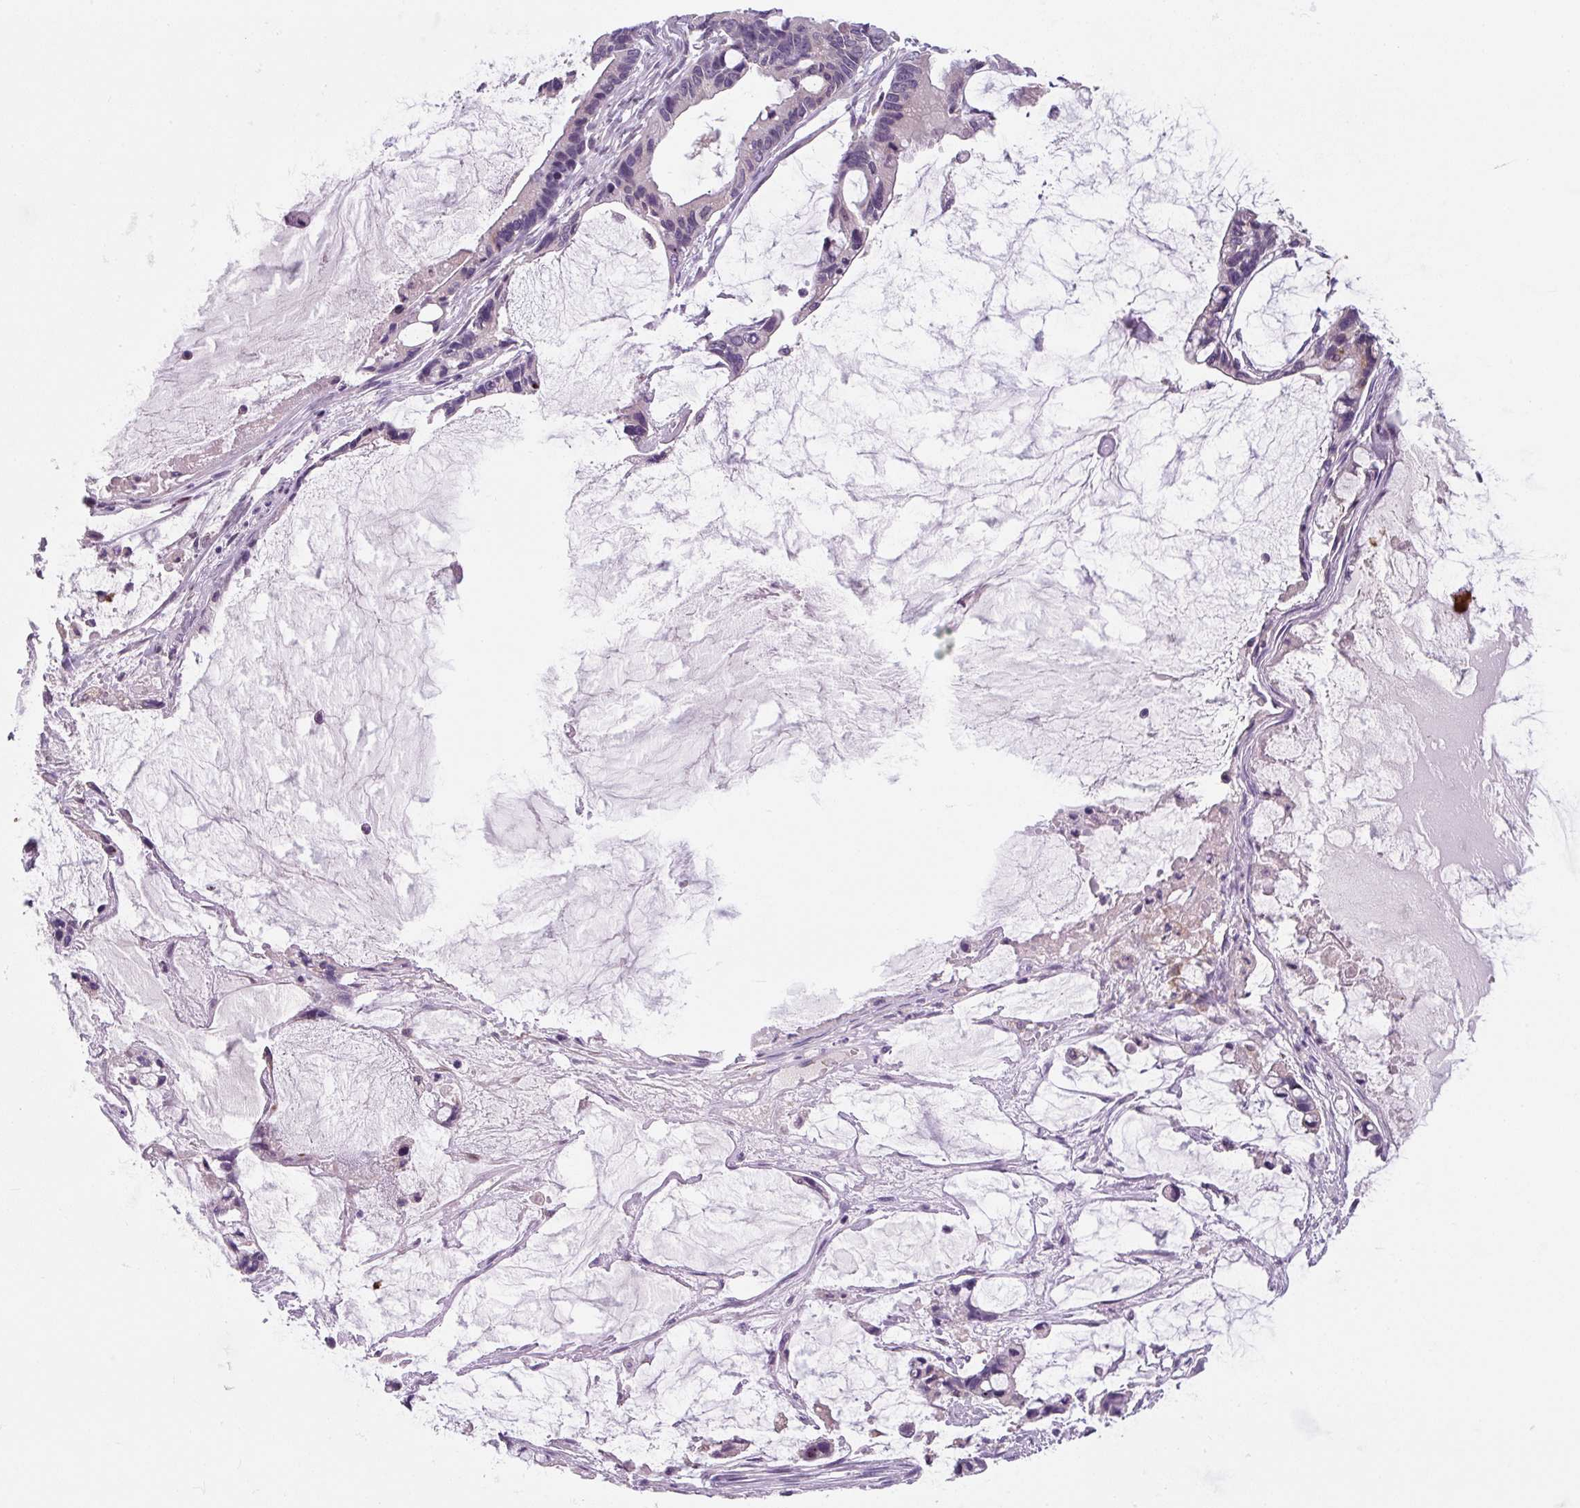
{"staining": {"intensity": "negative", "quantity": "none", "location": "none"}, "tissue": "ovarian cancer", "cell_type": "Tumor cells", "image_type": "cancer", "snomed": [{"axis": "morphology", "description": "Cystadenocarcinoma, mucinous, NOS"}, {"axis": "topography", "description": "Ovary"}], "caption": "Ovarian mucinous cystadenocarcinoma was stained to show a protein in brown. There is no significant expression in tumor cells.", "gene": "FZD5", "patient": {"sex": "female", "age": 63}}